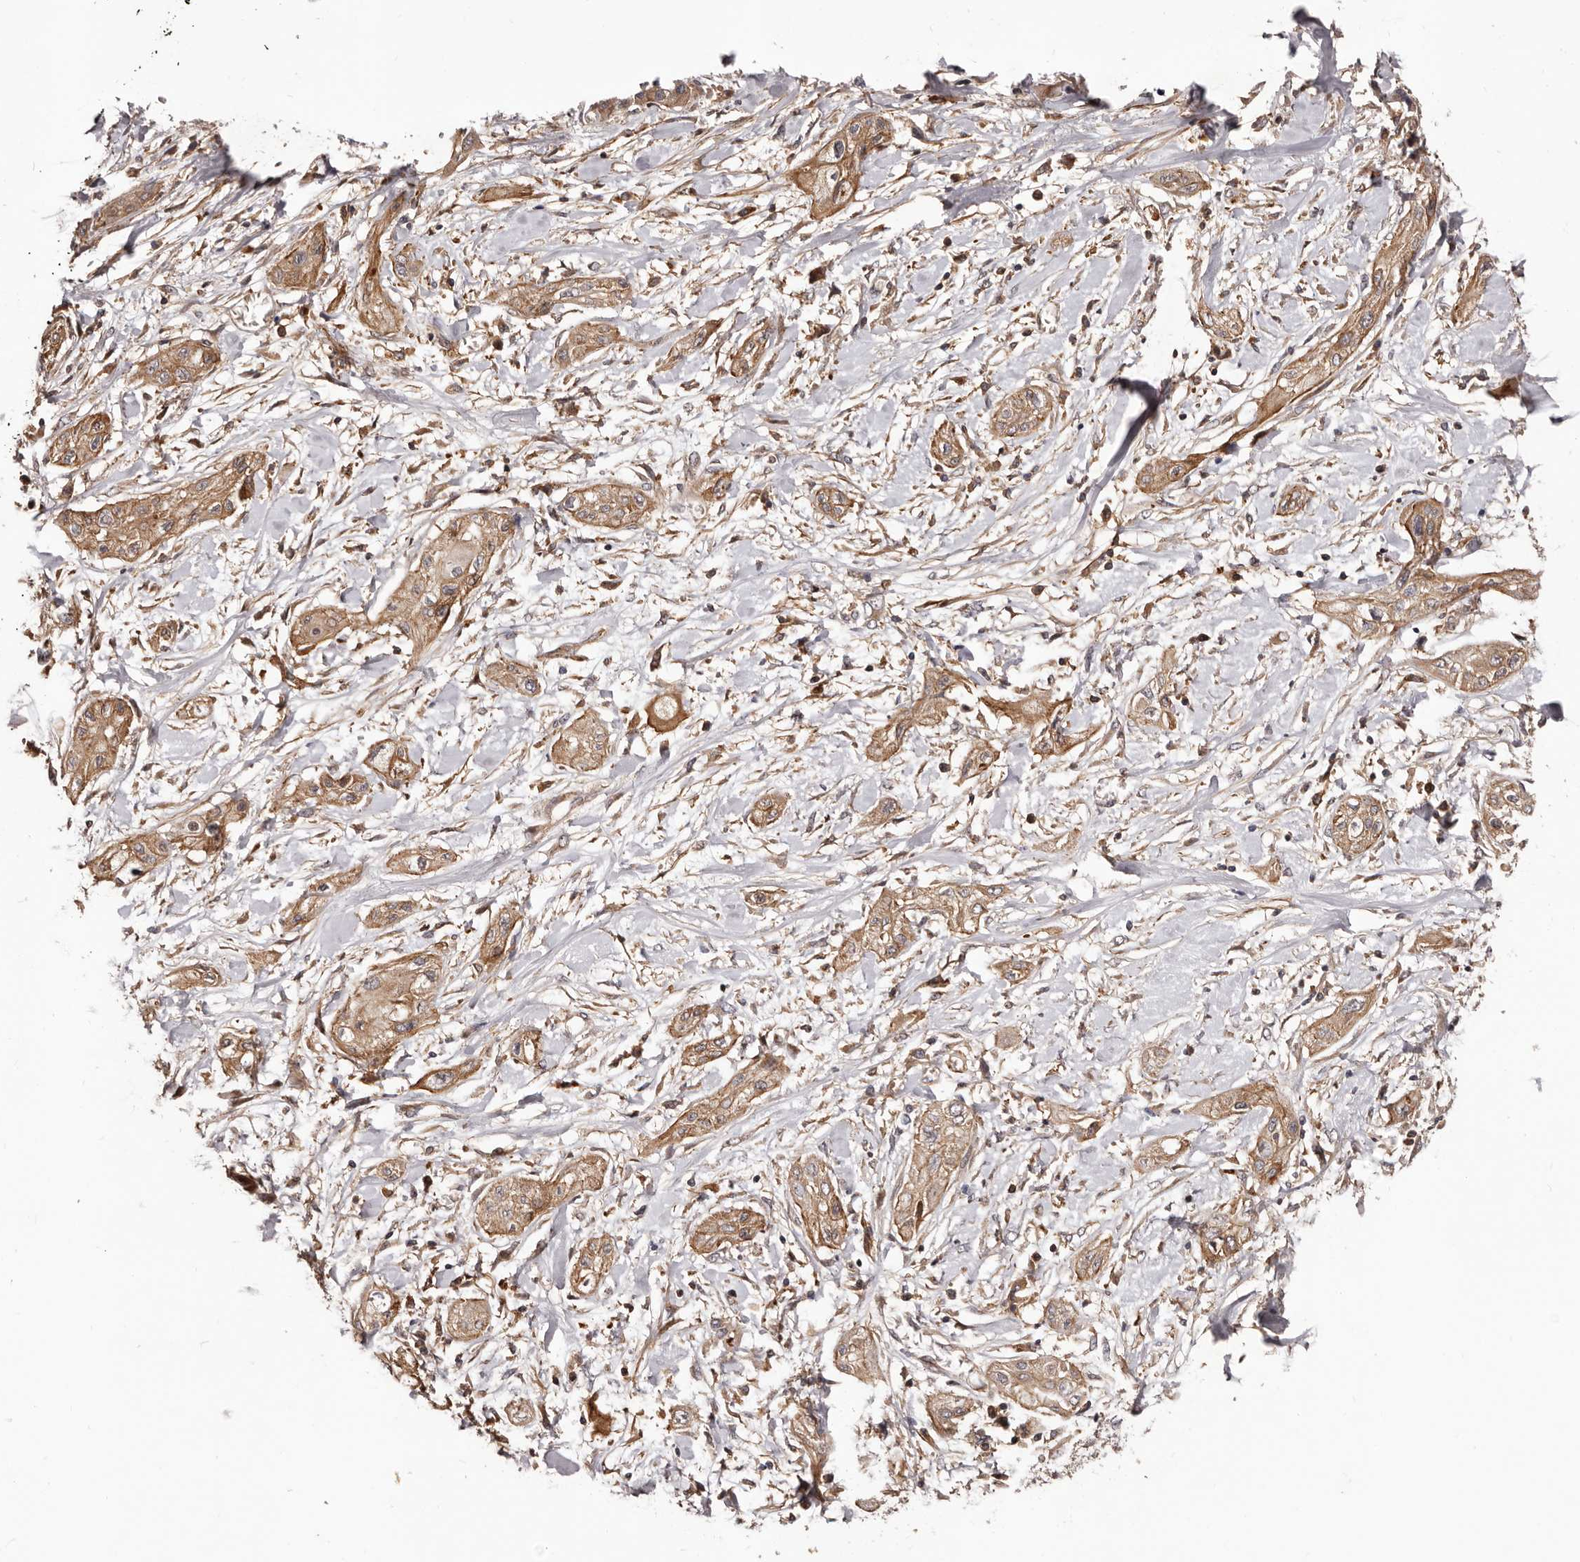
{"staining": {"intensity": "moderate", "quantity": ">75%", "location": "cytoplasmic/membranous"}, "tissue": "lung cancer", "cell_type": "Tumor cells", "image_type": "cancer", "snomed": [{"axis": "morphology", "description": "Squamous cell carcinoma, NOS"}, {"axis": "topography", "description": "Lung"}], "caption": "A brown stain labels moderate cytoplasmic/membranous positivity of a protein in lung cancer (squamous cell carcinoma) tumor cells. The protein of interest is stained brown, and the nuclei are stained in blue (DAB IHC with brightfield microscopy, high magnification).", "gene": "GTPBP1", "patient": {"sex": "female", "age": 47}}